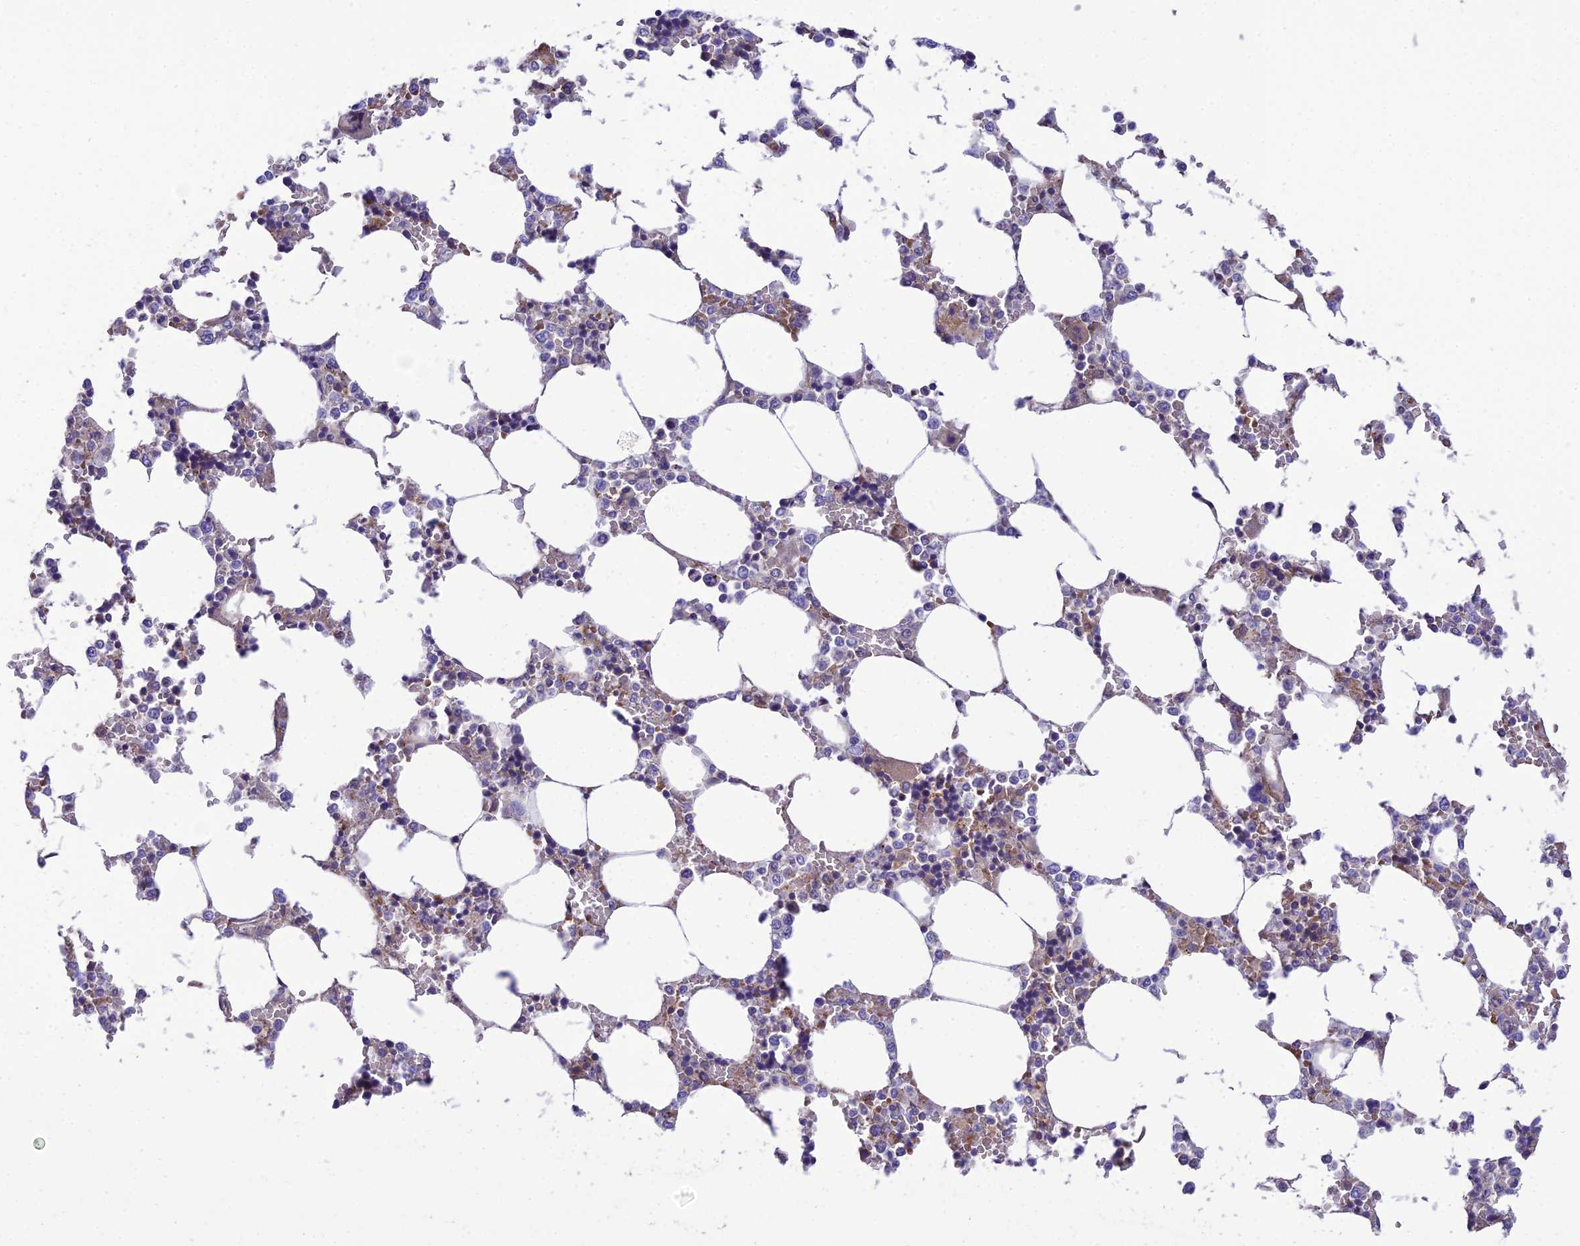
{"staining": {"intensity": "negative", "quantity": "none", "location": "none"}, "tissue": "bone marrow", "cell_type": "Hematopoietic cells", "image_type": "normal", "snomed": [{"axis": "morphology", "description": "Normal tissue, NOS"}, {"axis": "topography", "description": "Bone marrow"}], "caption": "Hematopoietic cells show no significant expression in normal bone marrow. (Brightfield microscopy of DAB (3,3'-diaminobenzidine) IHC at high magnification).", "gene": "CCDC157", "patient": {"sex": "male", "age": 64}}